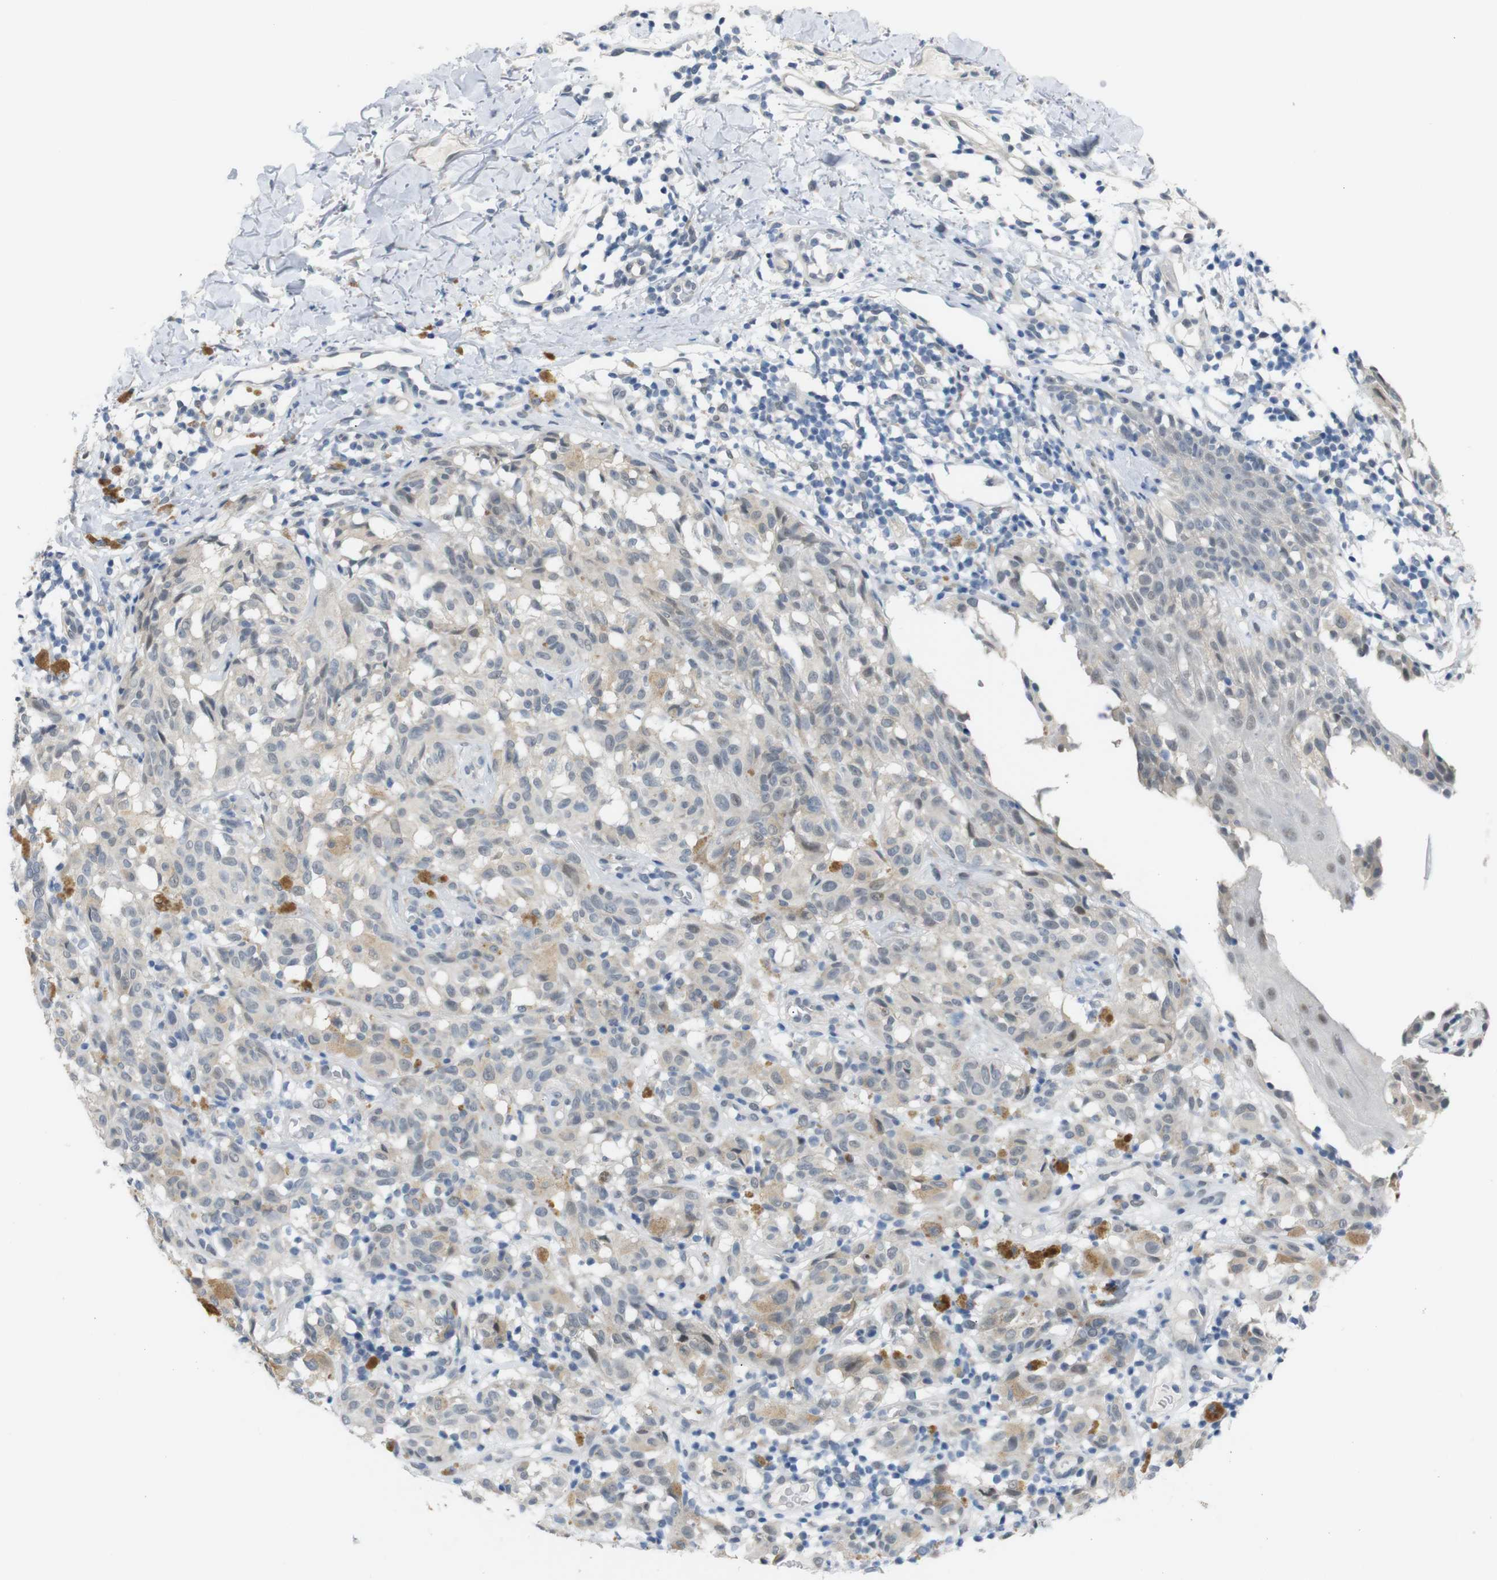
{"staining": {"intensity": "negative", "quantity": "none", "location": "none"}, "tissue": "melanoma", "cell_type": "Tumor cells", "image_type": "cancer", "snomed": [{"axis": "morphology", "description": "Malignant melanoma, NOS"}, {"axis": "topography", "description": "Skin"}], "caption": "This is a photomicrograph of immunohistochemistry (IHC) staining of malignant melanoma, which shows no staining in tumor cells. (Stains: DAB (3,3'-diaminobenzidine) IHC with hematoxylin counter stain, Microscopy: brightfield microscopy at high magnification).", "gene": "GPR158", "patient": {"sex": "female", "age": 46}}